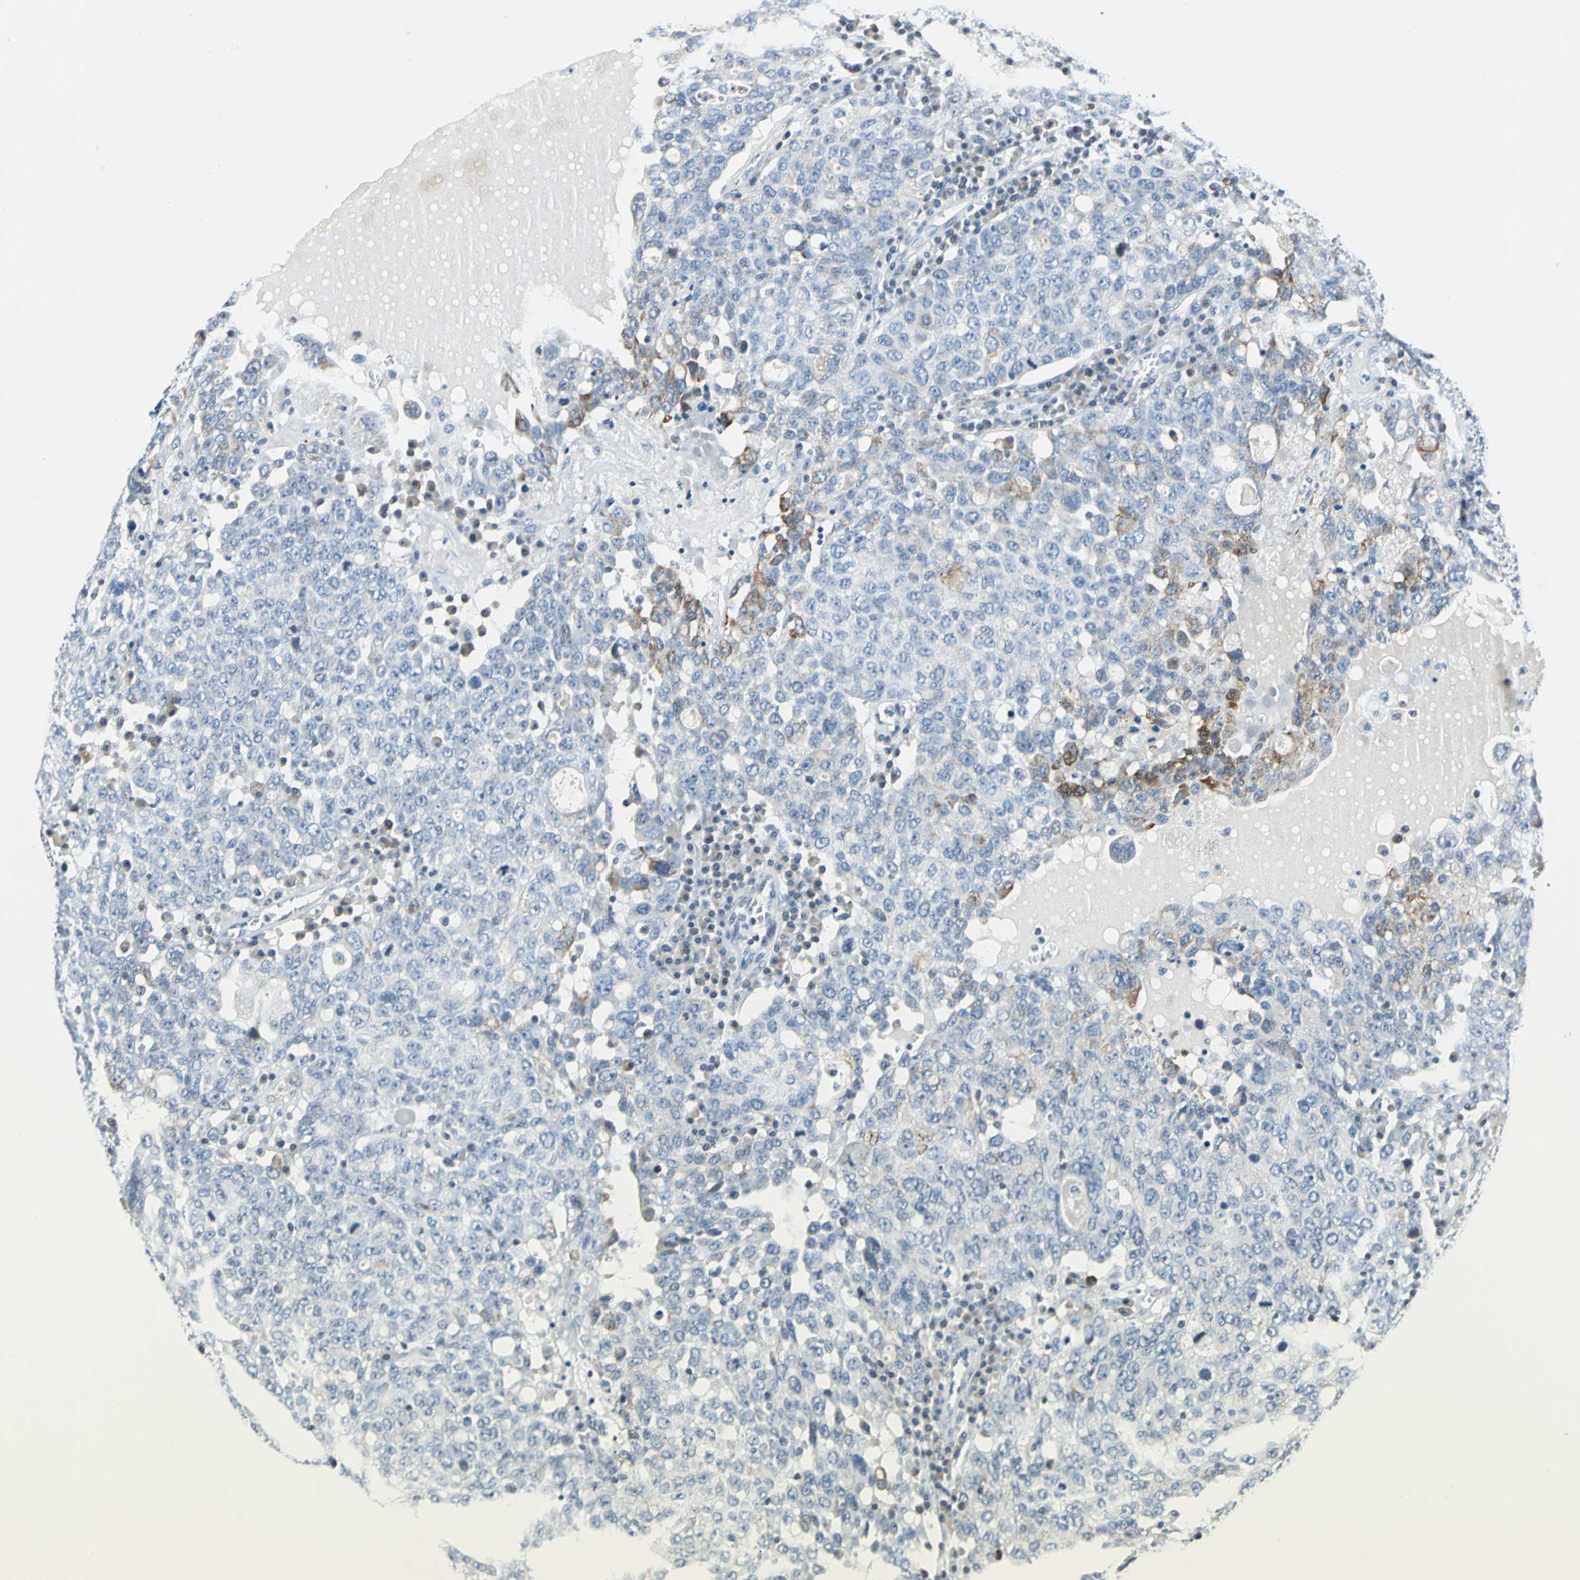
{"staining": {"intensity": "weak", "quantity": "<25%", "location": "cytoplasmic/membranous"}, "tissue": "ovarian cancer", "cell_type": "Tumor cells", "image_type": "cancer", "snomed": [{"axis": "morphology", "description": "Carcinoma, endometroid"}, {"axis": "topography", "description": "Ovary"}], "caption": "This is a micrograph of immunohistochemistry (IHC) staining of endometroid carcinoma (ovarian), which shows no expression in tumor cells.", "gene": "HCFC2", "patient": {"sex": "female", "age": 62}}